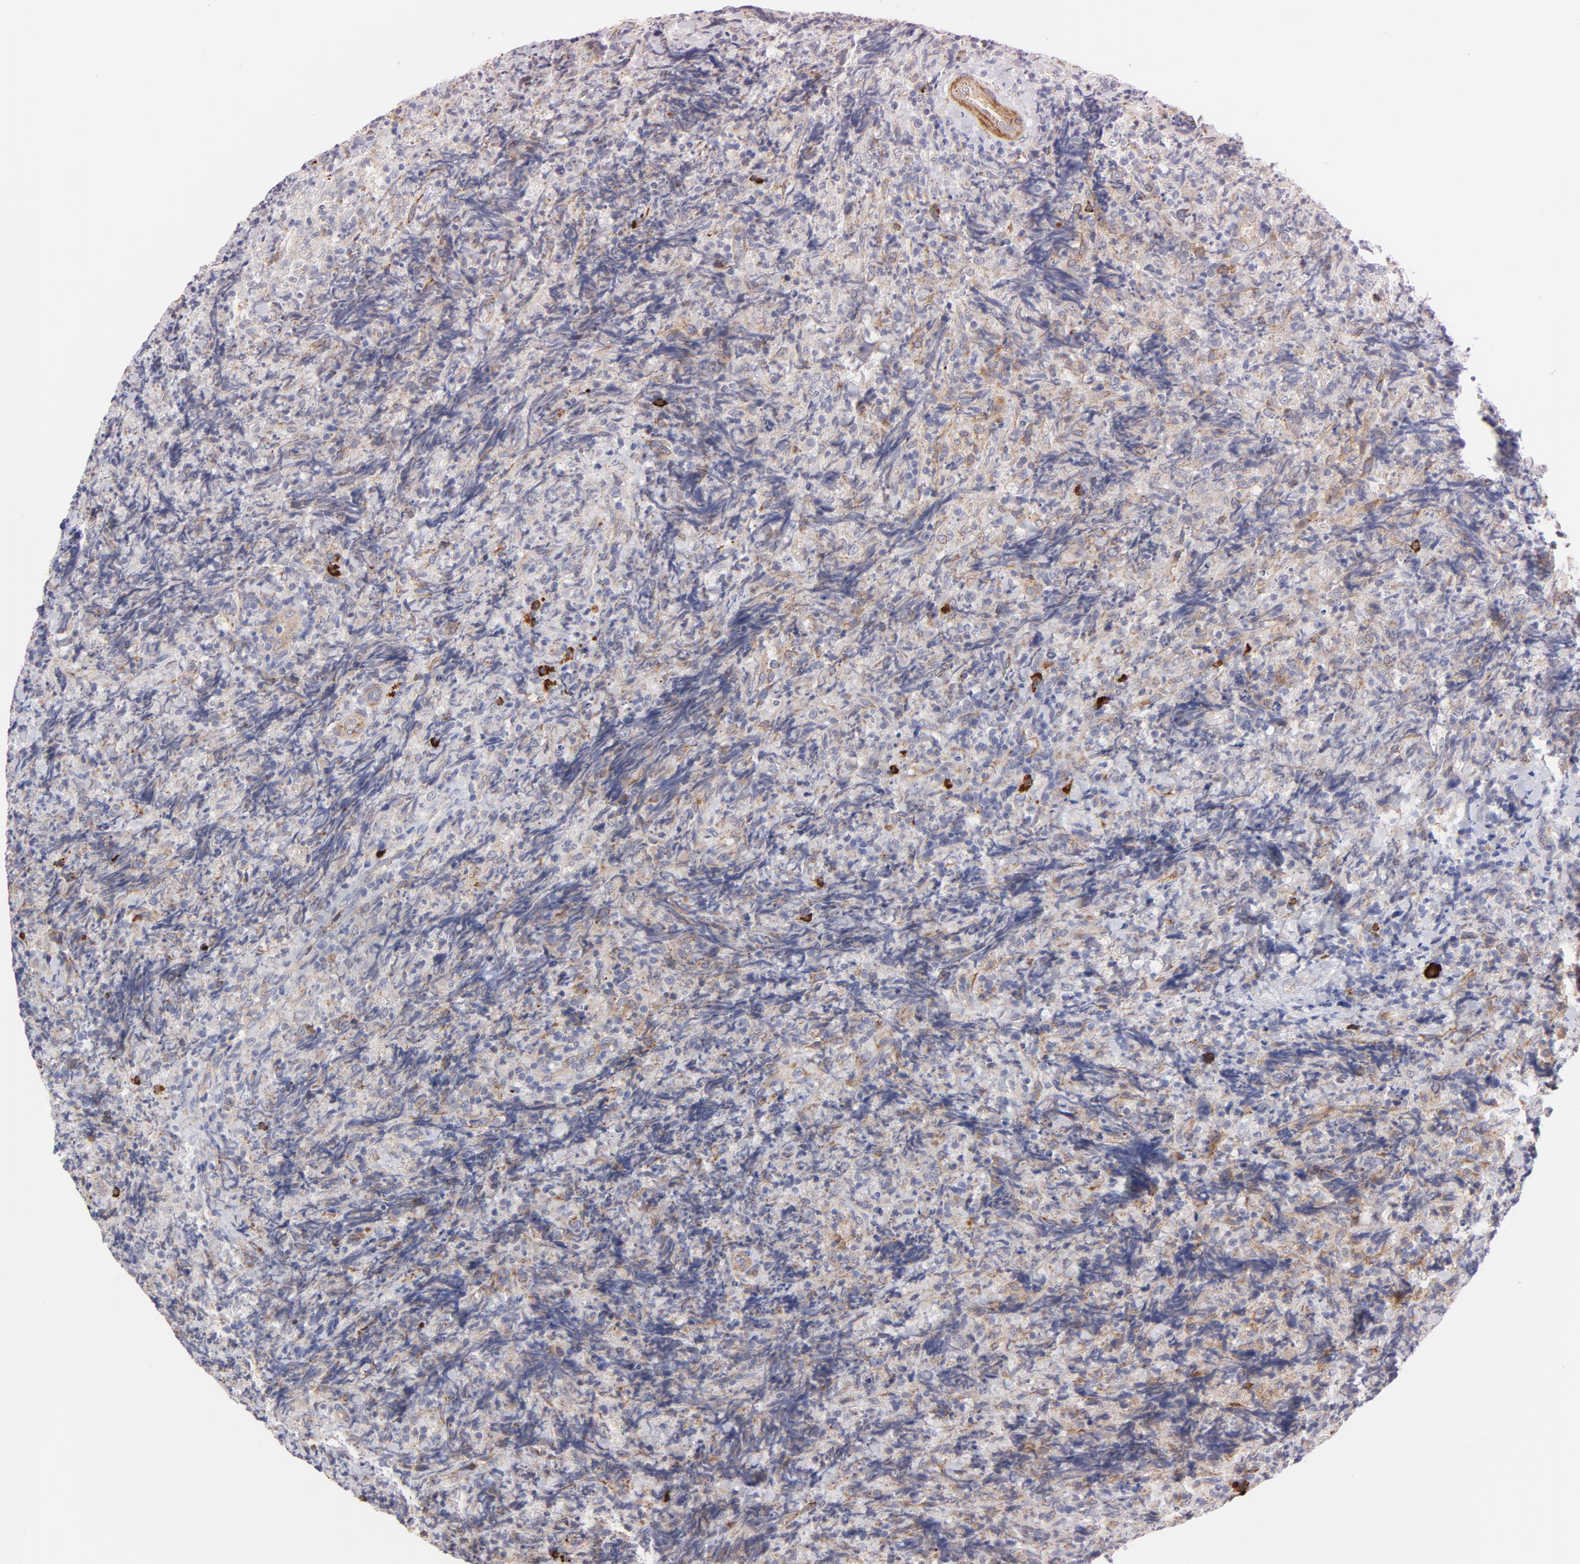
{"staining": {"intensity": "strong", "quantity": "<25%", "location": "cytoplasmic/membranous"}, "tissue": "lymphoma", "cell_type": "Tumor cells", "image_type": "cancer", "snomed": [{"axis": "morphology", "description": "Malignant lymphoma, non-Hodgkin's type, High grade"}, {"axis": "topography", "description": "Tonsil"}], "caption": "Protein staining by immunohistochemistry (IHC) reveals strong cytoplasmic/membranous staining in approximately <25% of tumor cells in lymphoma. (DAB IHC, brown staining for protein, blue staining for nuclei).", "gene": "RAPGEF3", "patient": {"sex": "female", "age": 36}}